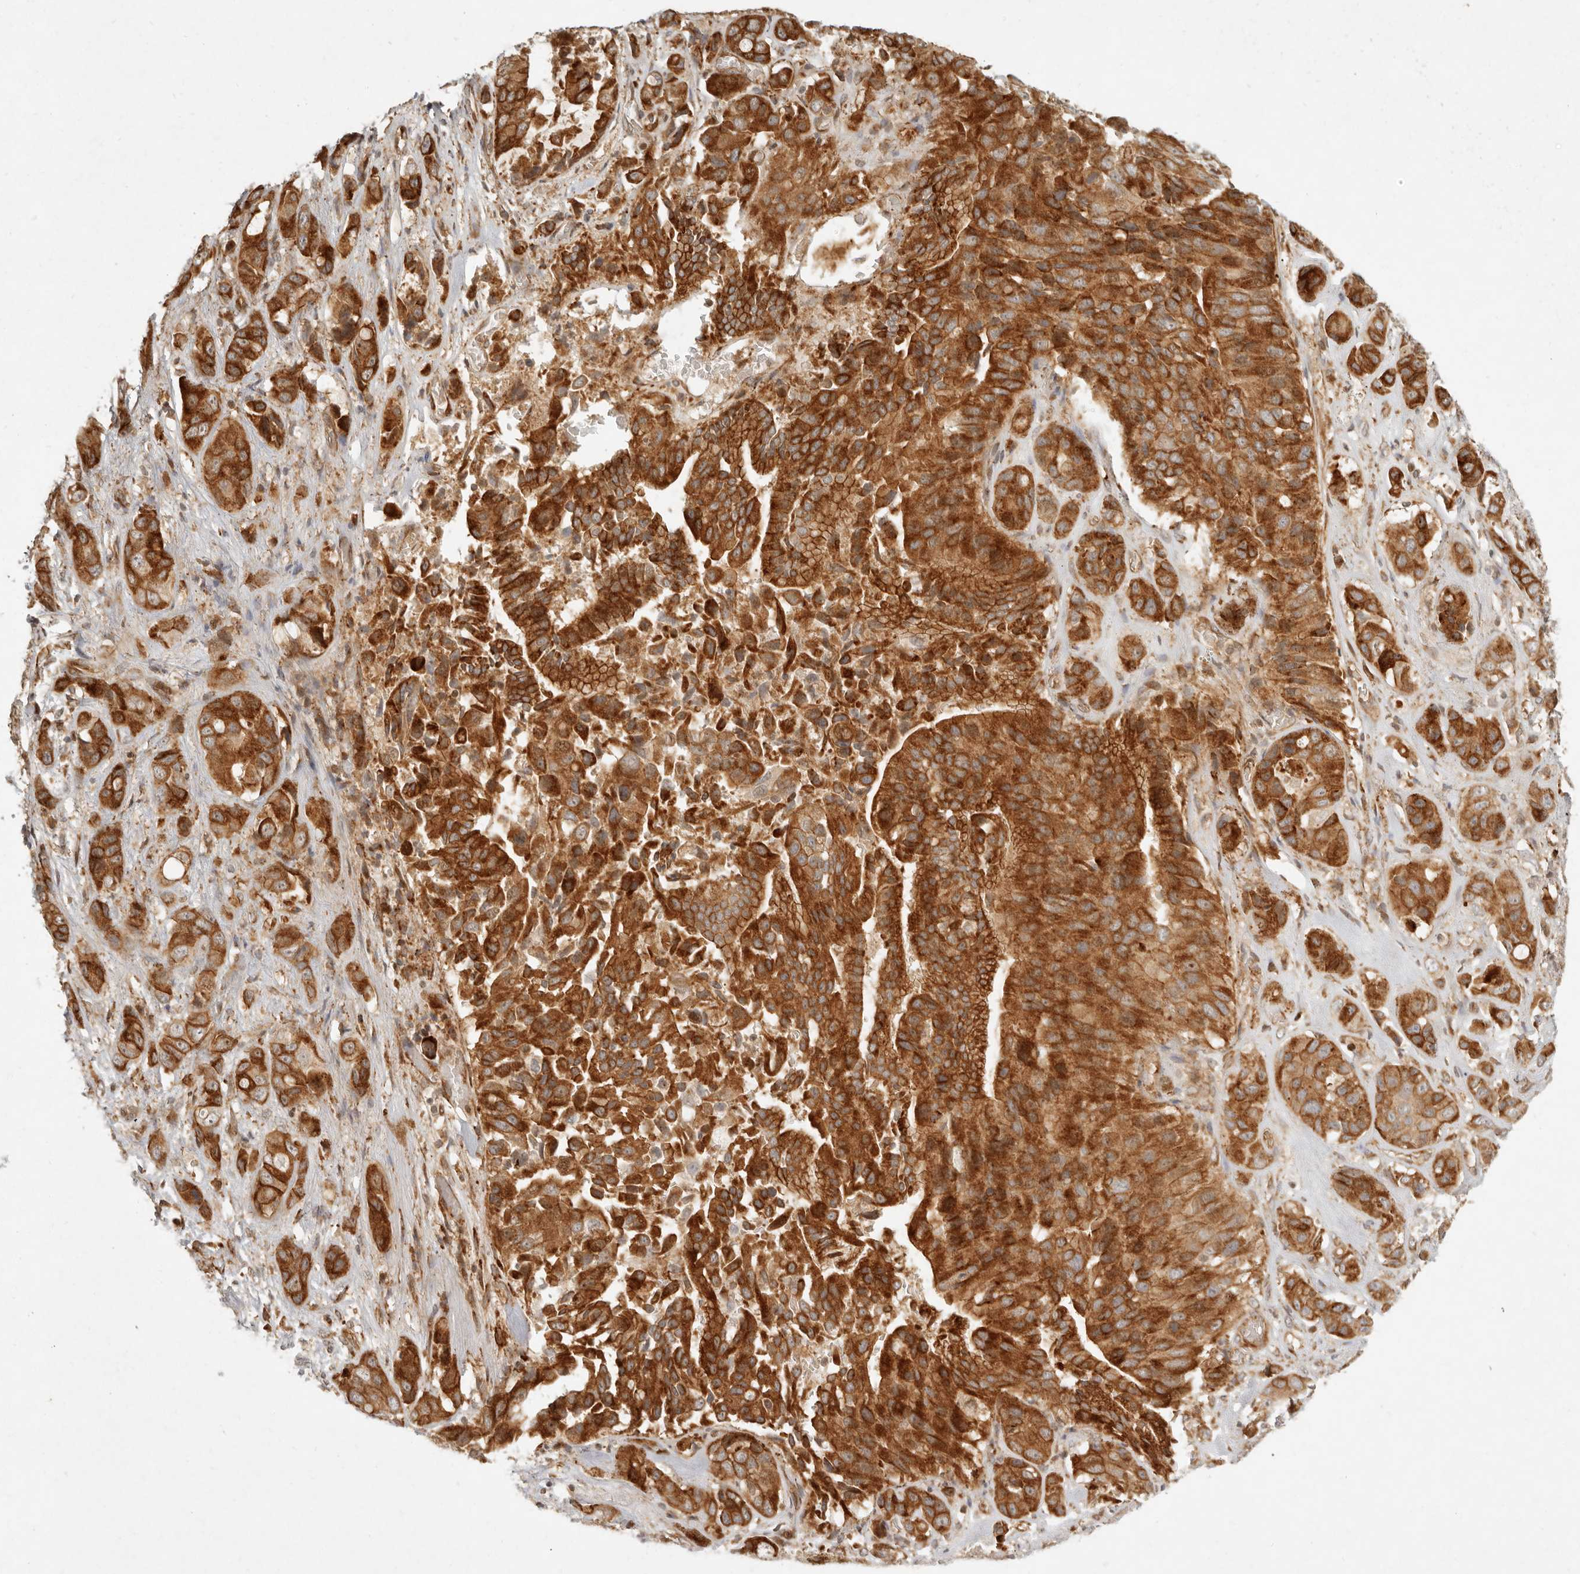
{"staining": {"intensity": "strong", "quantity": ">75%", "location": "cytoplasmic/membranous"}, "tissue": "liver cancer", "cell_type": "Tumor cells", "image_type": "cancer", "snomed": [{"axis": "morphology", "description": "Cholangiocarcinoma"}, {"axis": "topography", "description": "Liver"}], "caption": "A histopathology image showing strong cytoplasmic/membranous staining in approximately >75% of tumor cells in liver cancer, as visualized by brown immunohistochemical staining.", "gene": "KLHL38", "patient": {"sex": "female", "age": 52}}